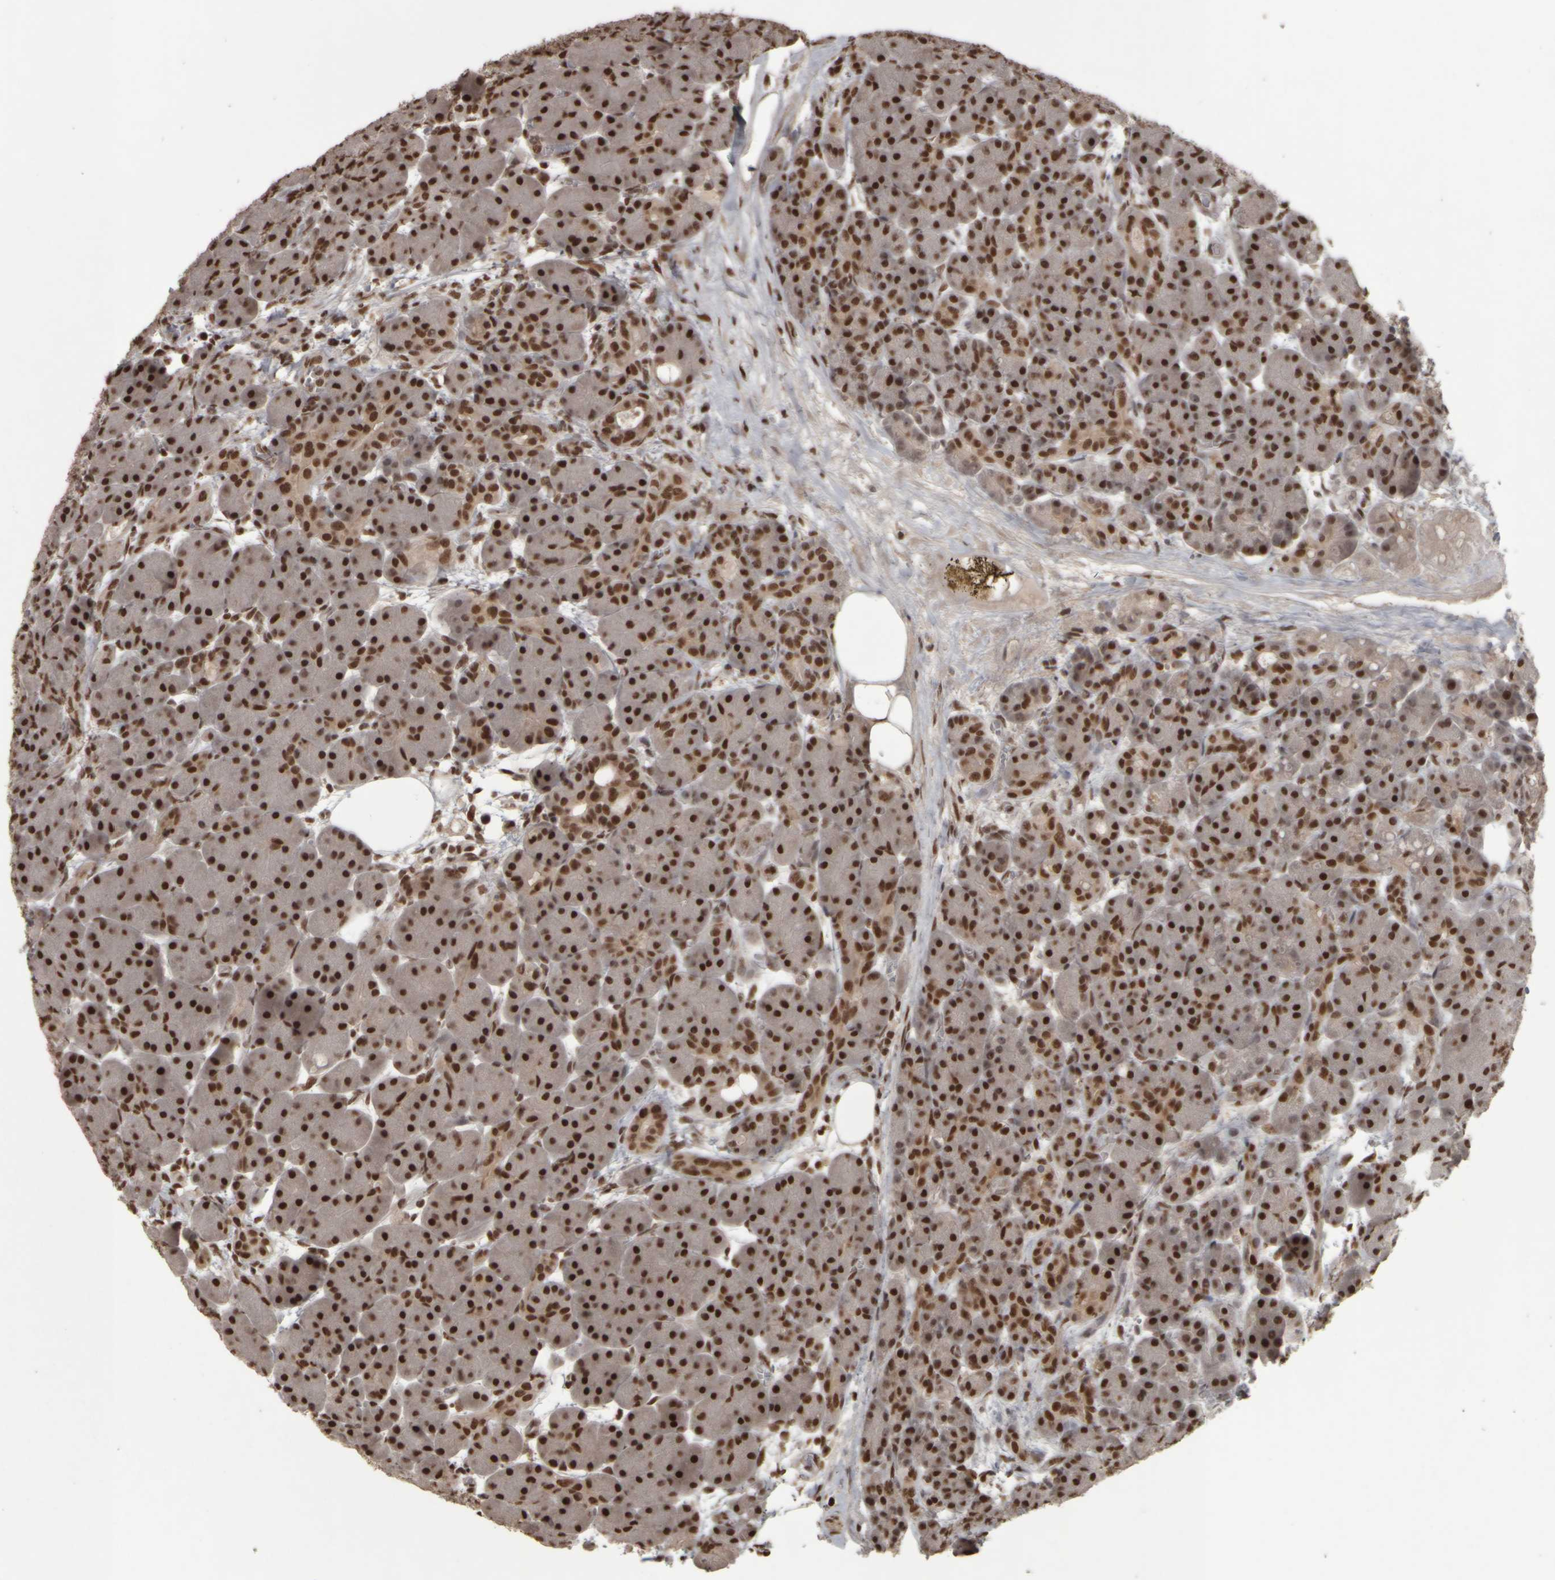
{"staining": {"intensity": "strong", "quantity": ">75%", "location": "nuclear"}, "tissue": "pancreas", "cell_type": "Exocrine glandular cells", "image_type": "normal", "snomed": [{"axis": "morphology", "description": "Normal tissue, NOS"}, {"axis": "topography", "description": "Pancreas"}], "caption": "Immunohistochemistry (IHC) staining of benign pancreas, which reveals high levels of strong nuclear staining in about >75% of exocrine glandular cells indicating strong nuclear protein staining. The staining was performed using DAB (brown) for protein detection and nuclei were counterstained in hematoxylin (blue).", "gene": "ZFHX4", "patient": {"sex": "male", "age": 63}}